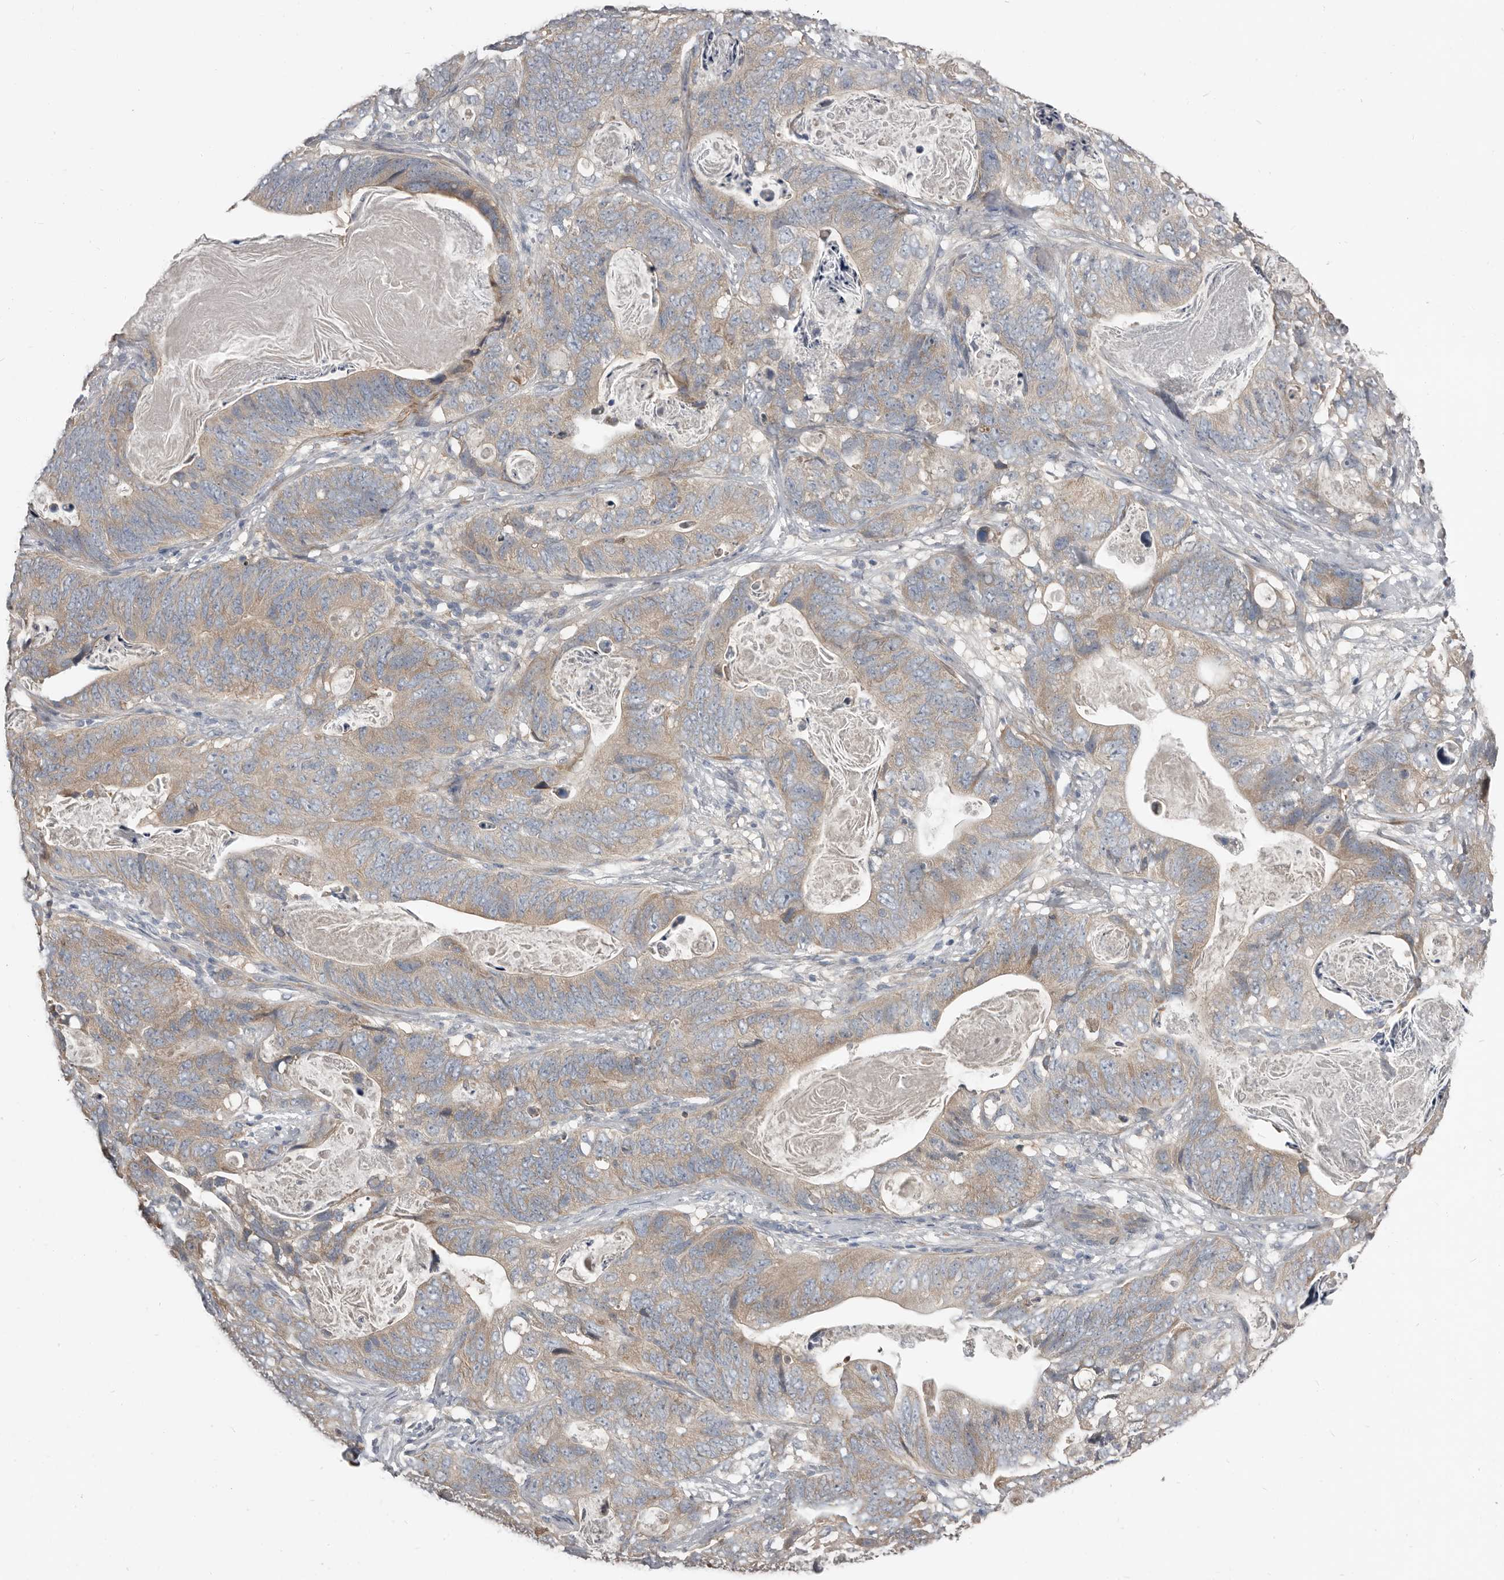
{"staining": {"intensity": "weak", "quantity": ">75%", "location": "cytoplasmic/membranous"}, "tissue": "stomach cancer", "cell_type": "Tumor cells", "image_type": "cancer", "snomed": [{"axis": "morphology", "description": "Normal tissue, NOS"}, {"axis": "morphology", "description": "Adenocarcinoma, NOS"}, {"axis": "topography", "description": "Stomach"}], "caption": "This is an image of IHC staining of stomach cancer (adenocarcinoma), which shows weak staining in the cytoplasmic/membranous of tumor cells.", "gene": "AKNAD1", "patient": {"sex": "female", "age": 89}}